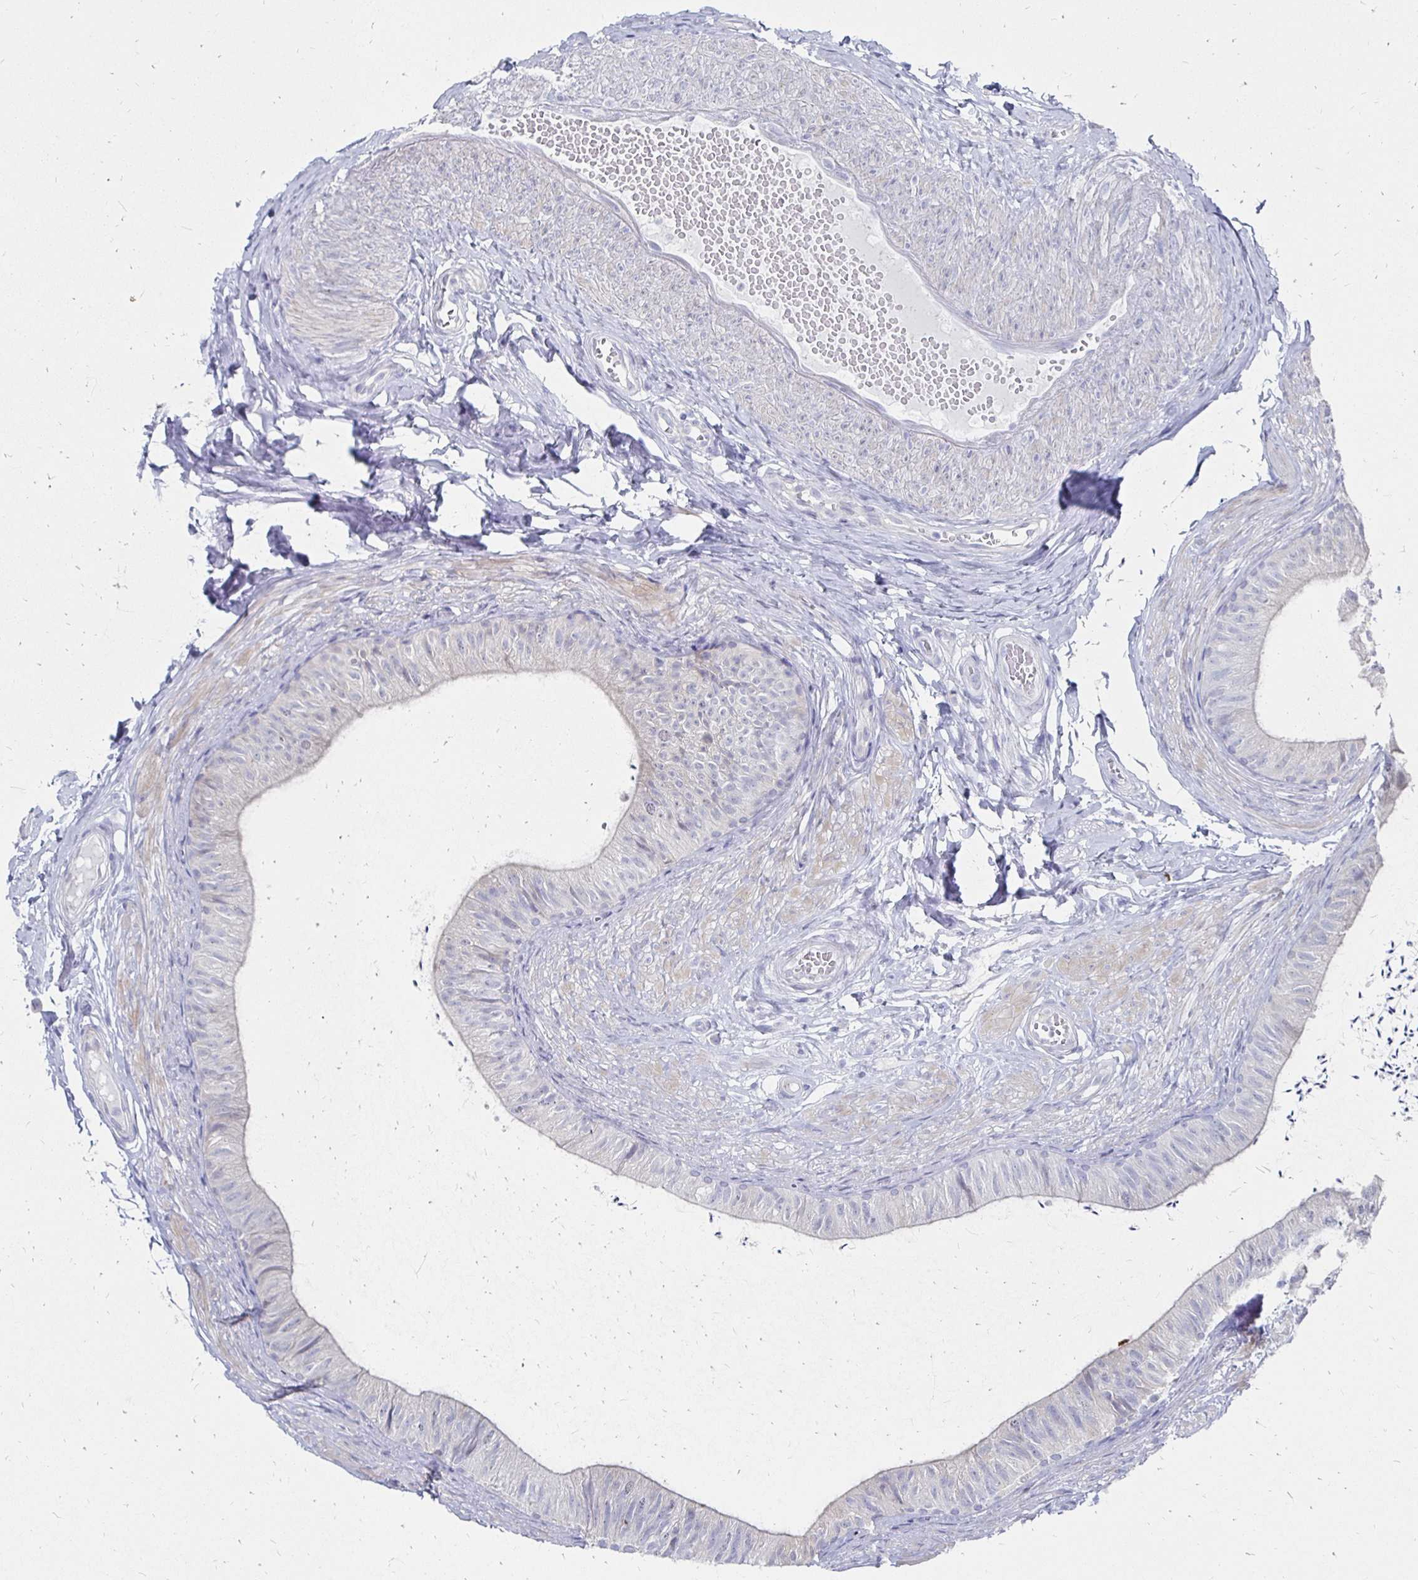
{"staining": {"intensity": "negative", "quantity": "none", "location": "none"}, "tissue": "epididymis", "cell_type": "Glandular cells", "image_type": "normal", "snomed": [{"axis": "morphology", "description": "Normal tissue, NOS"}, {"axis": "topography", "description": "Epididymis, spermatic cord, NOS"}, {"axis": "topography", "description": "Epididymis"}, {"axis": "topography", "description": "Peripheral nerve tissue"}], "caption": "The photomicrograph reveals no significant positivity in glandular cells of epididymis. (DAB (3,3'-diaminobenzidine) IHC visualized using brightfield microscopy, high magnification).", "gene": "SYCP3", "patient": {"sex": "male", "age": 29}}